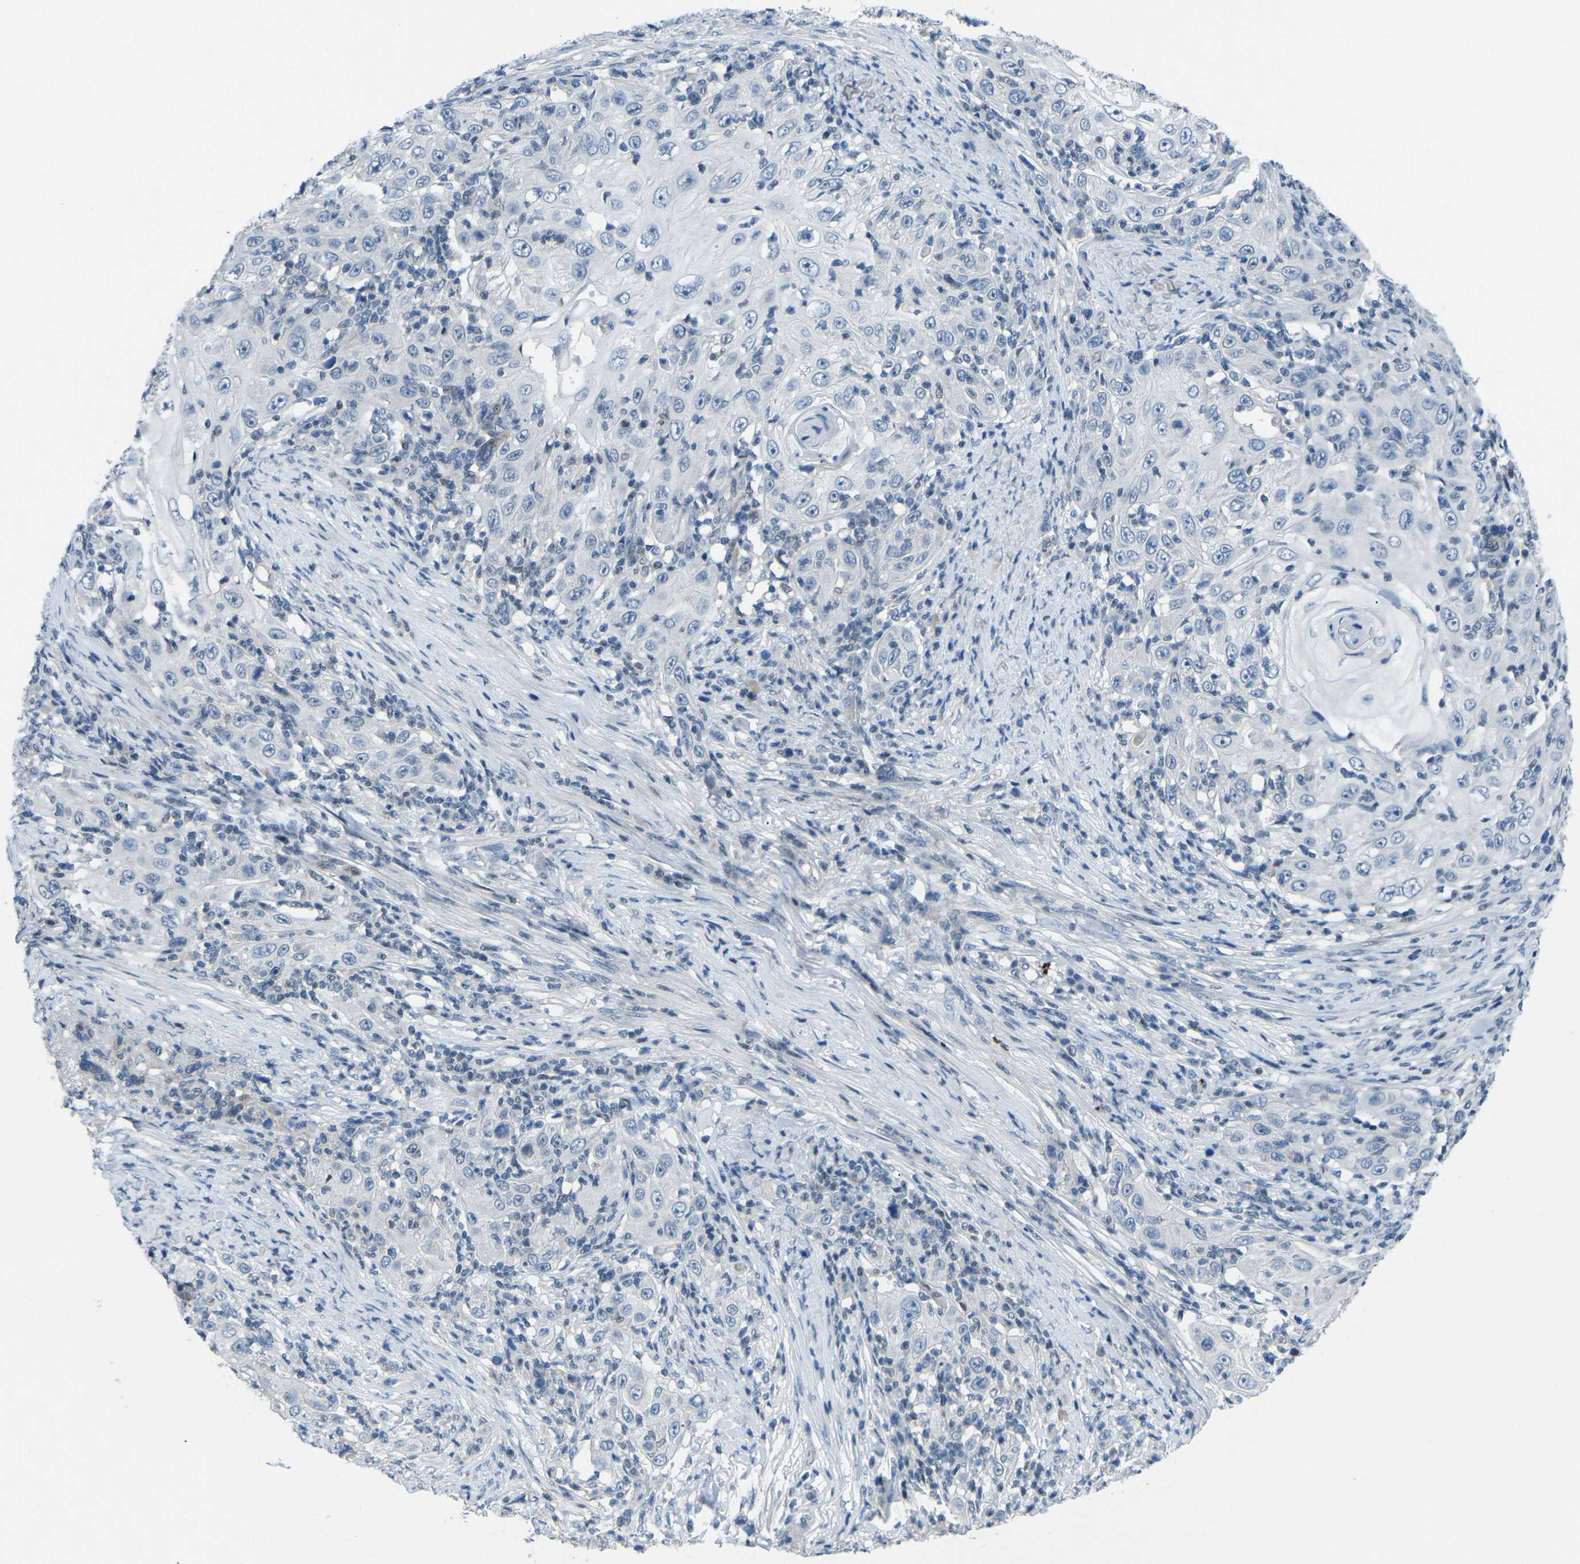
{"staining": {"intensity": "negative", "quantity": "none", "location": "none"}, "tissue": "skin cancer", "cell_type": "Tumor cells", "image_type": "cancer", "snomed": [{"axis": "morphology", "description": "Squamous cell carcinoma, NOS"}, {"axis": "topography", "description": "Skin"}], "caption": "Tumor cells show no significant positivity in skin squamous cell carcinoma.", "gene": "MBNL1", "patient": {"sex": "female", "age": 88}}